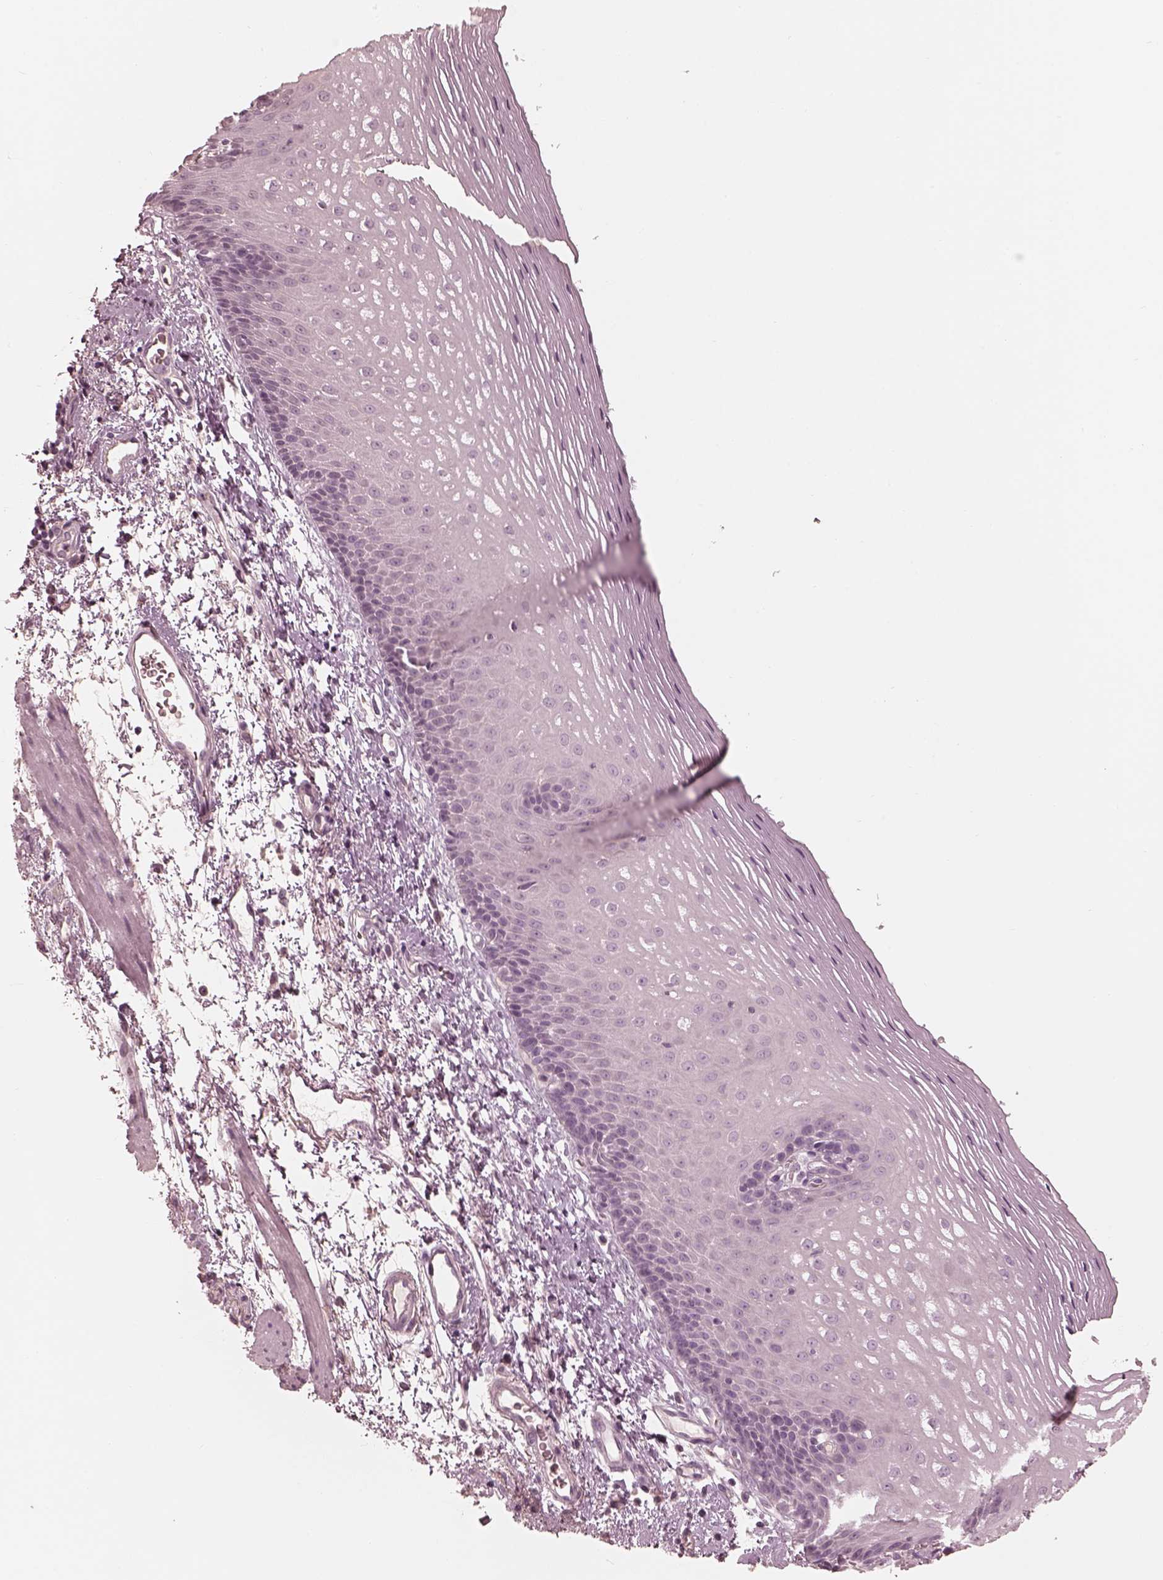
{"staining": {"intensity": "negative", "quantity": "none", "location": "none"}, "tissue": "esophagus", "cell_type": "Squamous epithelial cells", "image_type": "normal", "snomed": [{"axis": "morphology", "description": "Normal tissue, NOS"}, {"axis": "topography", "description": "Esophagus"}], "caption": "The histopathology image exhibits no significant staining in squamous epithelial cells of esophagus.", "gene": "ANKLE1", "patient": {"sex": "male", "age": 76}}